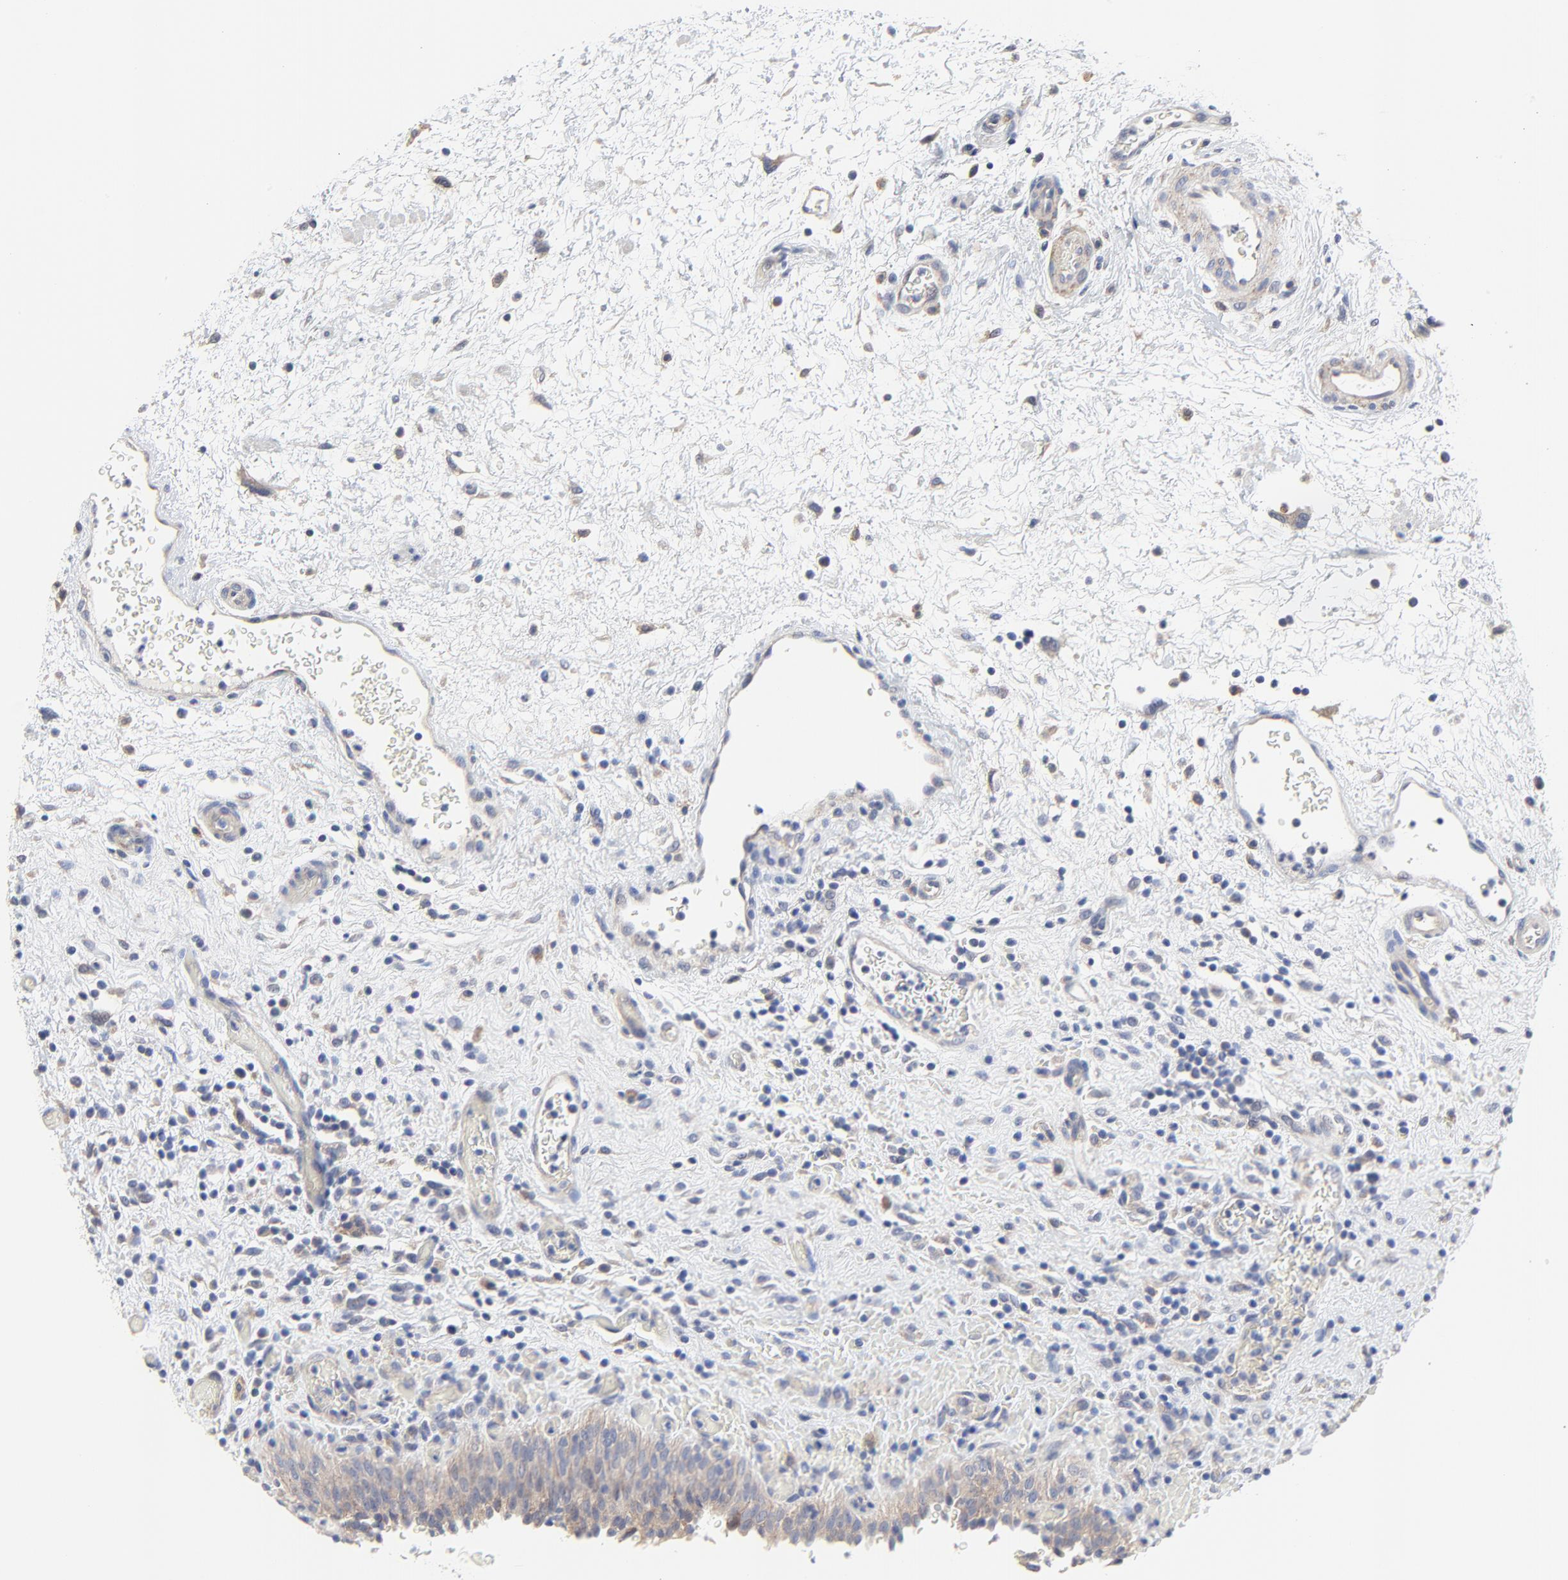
{"staining": {"intensity": "weak", "quantity": ">75%", "location": "cytoplasmic/membranous"}, "tissue": "urinary bladder", "cell_type": "Urothelial cells", "image_type": "normal", "snomed": [{"axis": "morphology", "description": "Normal tissue, NOS"}, {"axis": "topography", "description": "Urinary bladder"}], "caption": "The image displays immunohistochemical staining of normal urinary bladder. There is weak cytoplasmic/membranous expression is present in approximately >75% of urothelial cells. (Stains: DAB (3,3'-diaminobenzidine) in brown, nuclei in blue, Microscopy: brightfield microscopy at high magnification).", "gene": "DHRSX", "patient": {"sex": "male", "age": 51}}